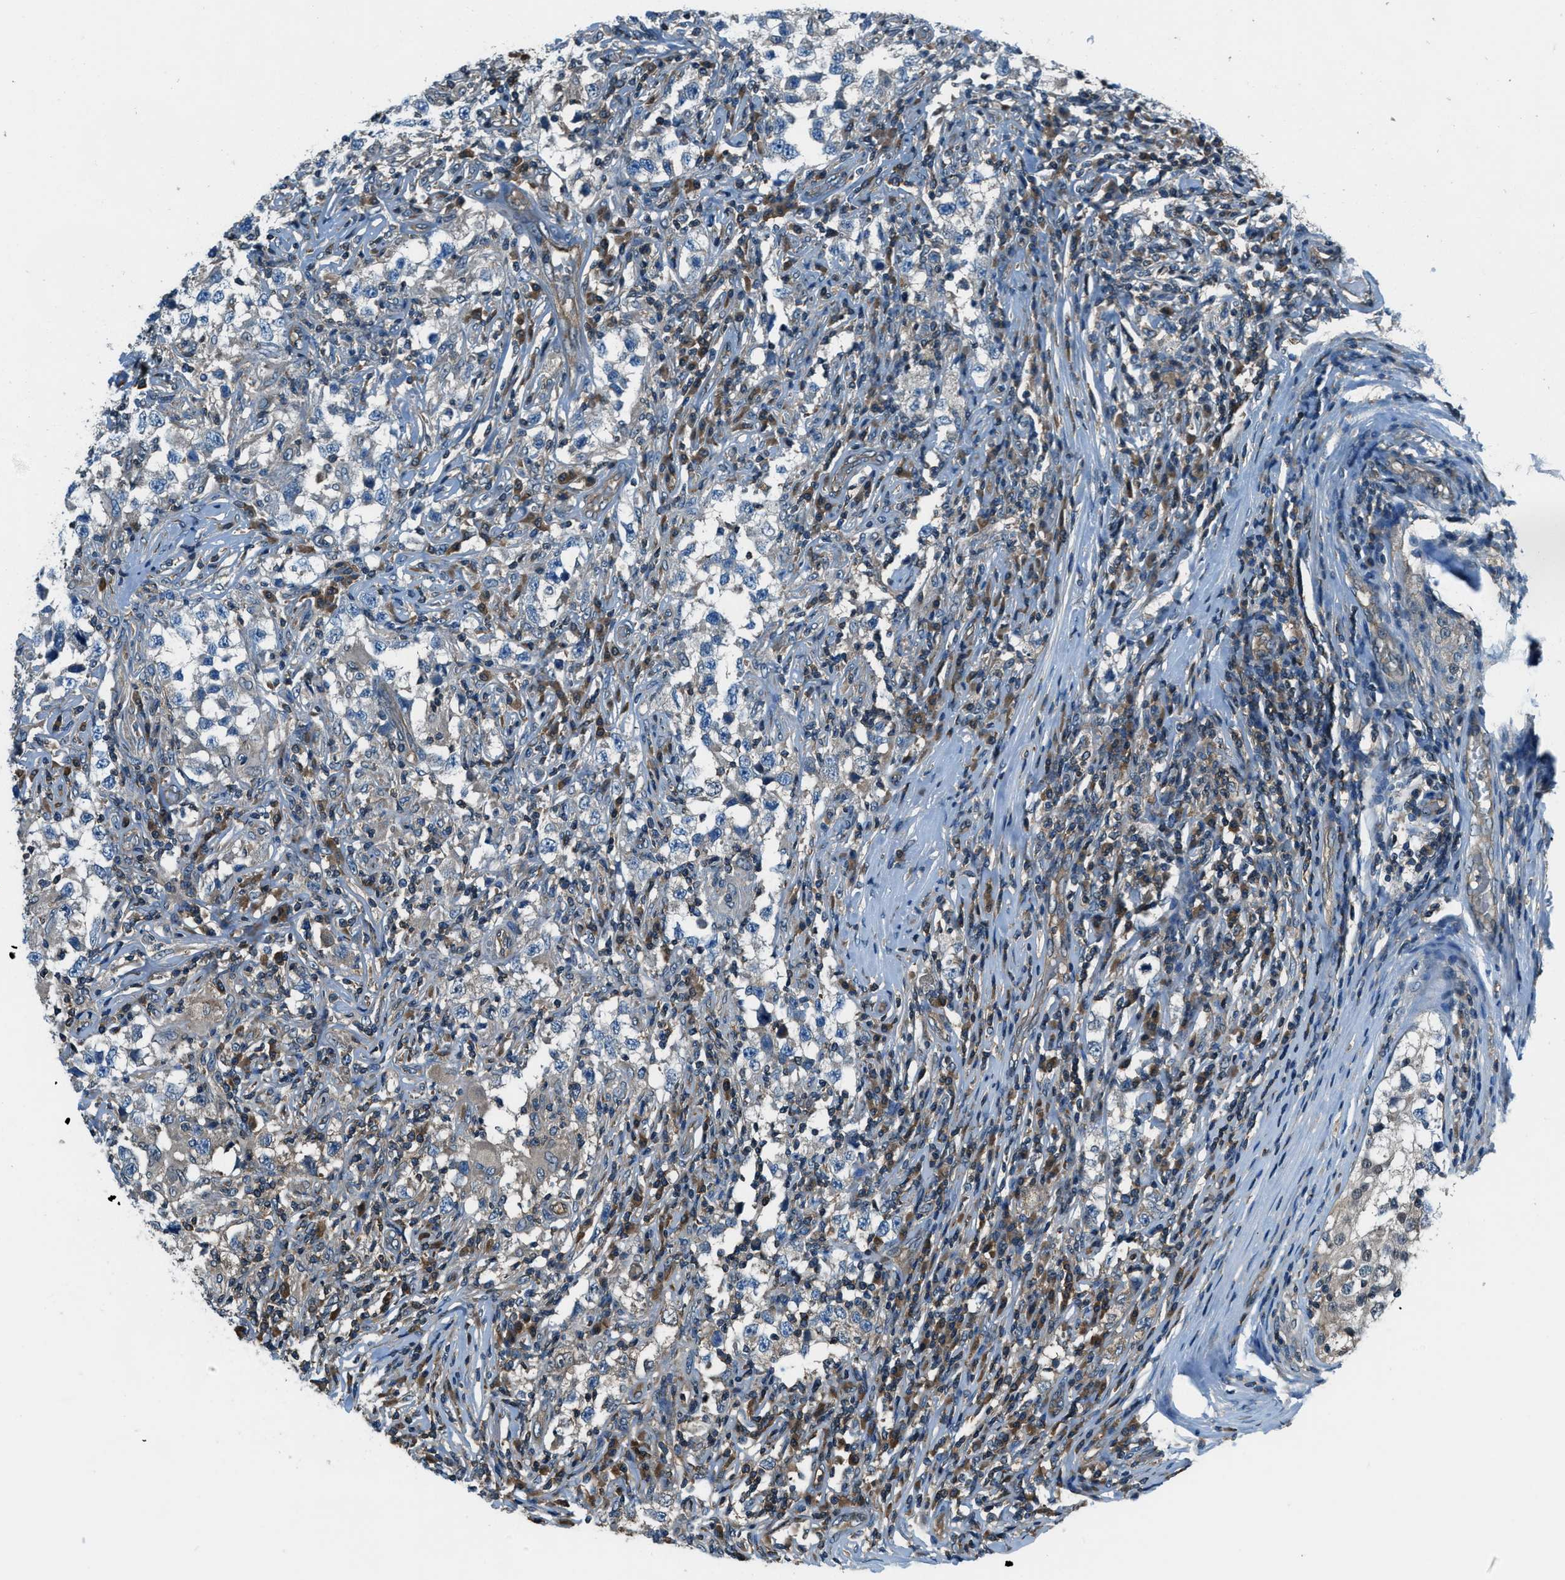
{"staining": {"intensity": "negative", "quantity": "none", "location": "none"}, "tissue": "testis cancer", "cell_type": "Tumor cells", "image_type": "cancer", "snomed": [{"axis": "morphology", "description": "Carcinoma, Embryonal, NOS"}, {"axis": "topography", "description": "Testis"}], "caption": "Testis embryonal carcinoma stained for a protein using immunohistochemistry reveals no positivity tumor cells.", "gene": "HEBP2", "patient": {"sex": "male", "age": 21}}